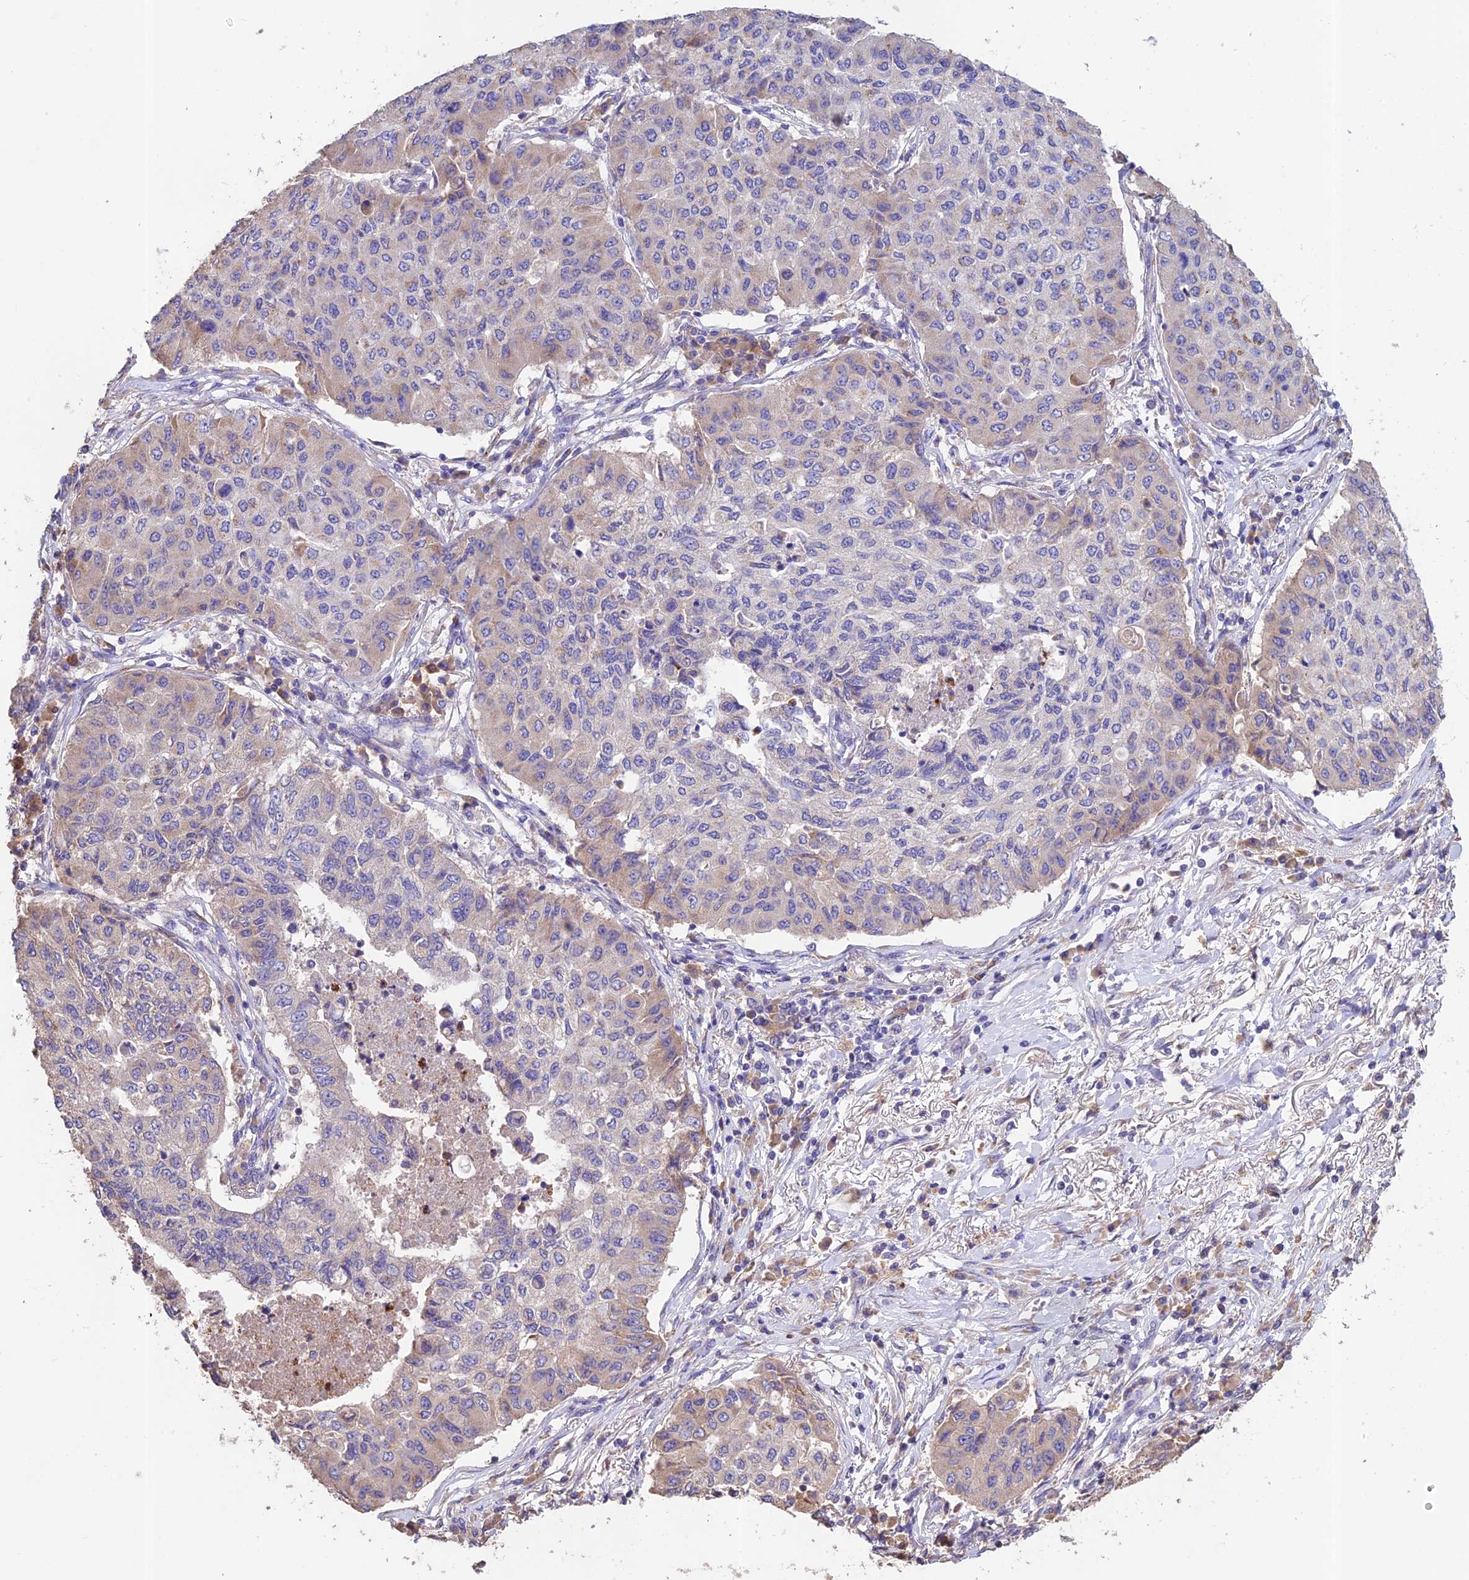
{"staining": {"intensity": "weak", "quantity": "<25%", "location": "cytoplasmic/membranous"}, "tissue": "lung cancer", "cell_type": "Tumor cells", "image_type": "cancer", "snomed": [{"axis": "morphology", "description": "Squamous cell carcinoma, NOS"}, {"axis": "topography", "description": "Lung"}], "caption": "Photomicrograph shows no significant protein expression in tumor cells of lung cancer (squamous cell carcinoma).", "gene": "EMC3", "patient": {"sex": "male", "age": 74}}